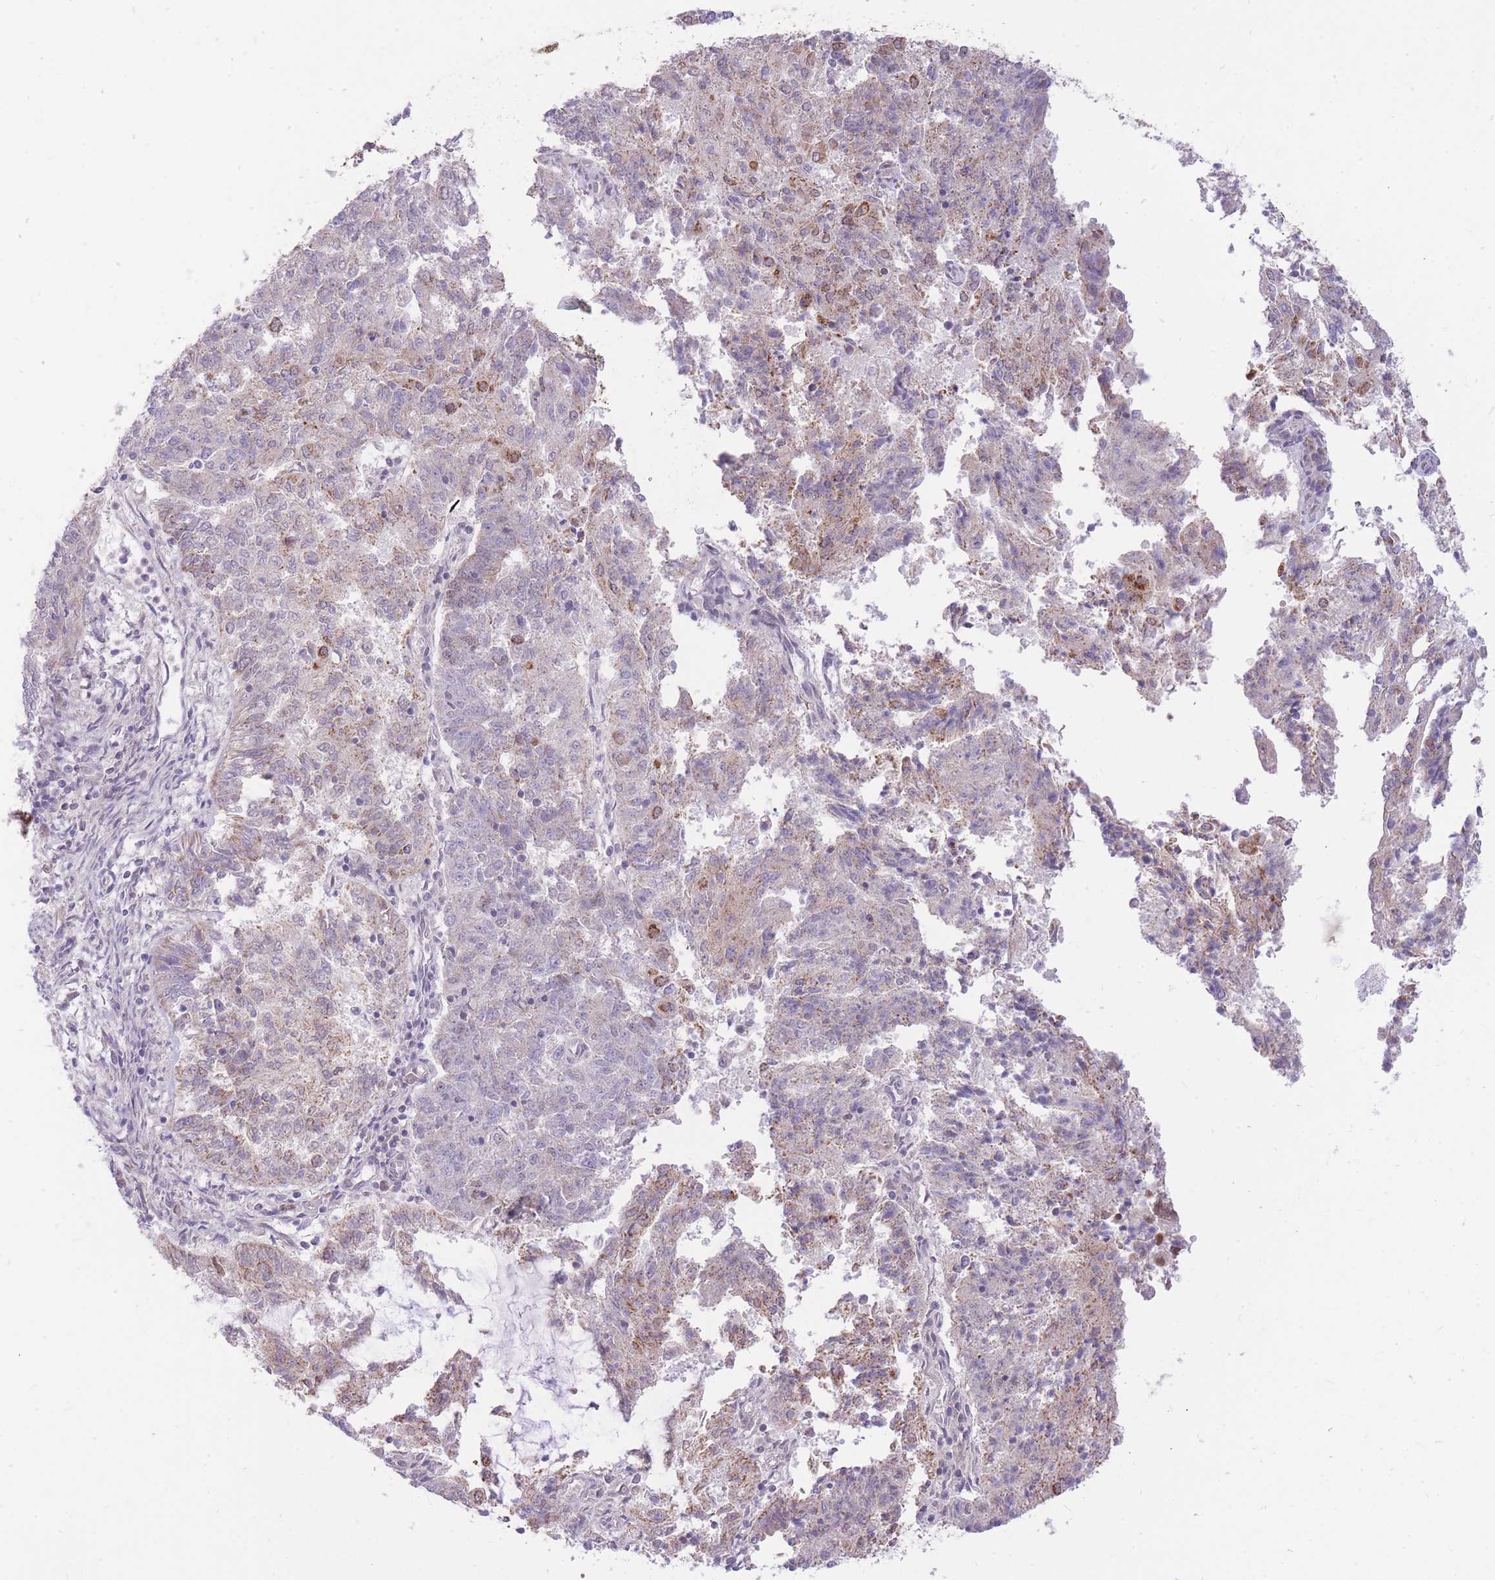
{"staining": {"intensity": "moderate", "quantity": "<25%", "location": "cytoplasmic/membranous"}, "tissue": "endometrial cancer", "cell_type": "Tumor cells", "image_type": "cancer", "snomed": [{"axis": "morphology", "description": "Adenocarcinoma, NOS"}, {"axis": "topography", "description": "Endometrium"}], "caption": "Adenocarcinoma (endometrial) was stained to show a protein in brown. There is low levels of moderate cytoplasmic/membranous expression in approximately <25% of tumor cells.", "gene": "MINDY2", "patient": {"sex": "female", "age": 82}}